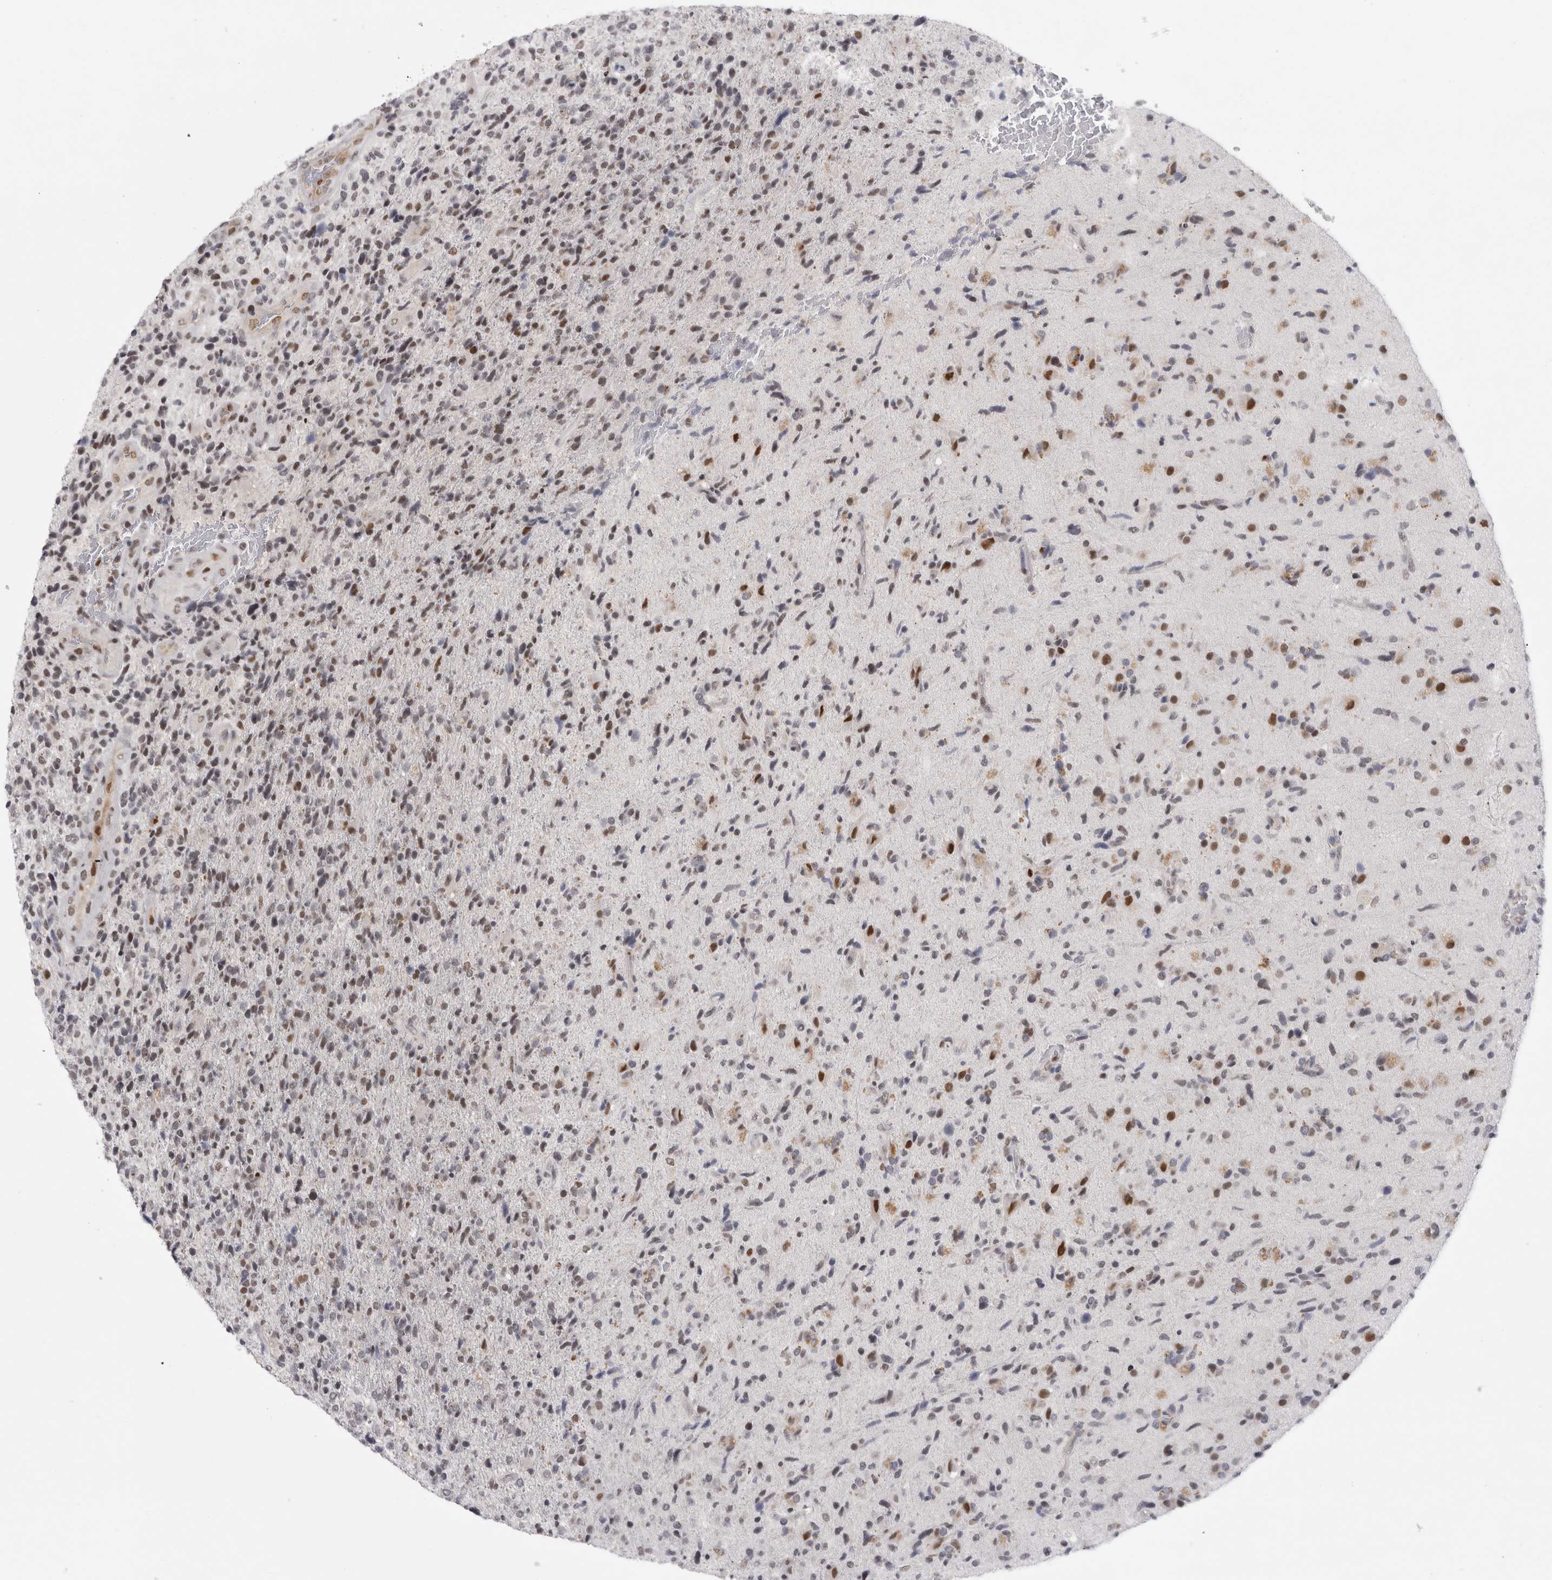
{"staining": {"intensity": "moderate", "quantity": "<25%", "location": "nuclear"}, "tissue": "glioma", "cell_type": "Tumor cells", "image_type": "cancer", "snomed": [{"axis": "morphology", "description": "Glioma, malignant, High grade"}, {"axis": "topography", "description": "Brain"}], "caption": "Tumor cells show low levels of moderate nuclear expression in about <25% of cells in malignant glioma (high-grade). The protein of interest is stained brown, and the nuclei are stained in blue (DAB IHC with brightfield microscopy, high magnification).", "gene": "PSMB2", "patient": {"sex": "male", "age": 72}}